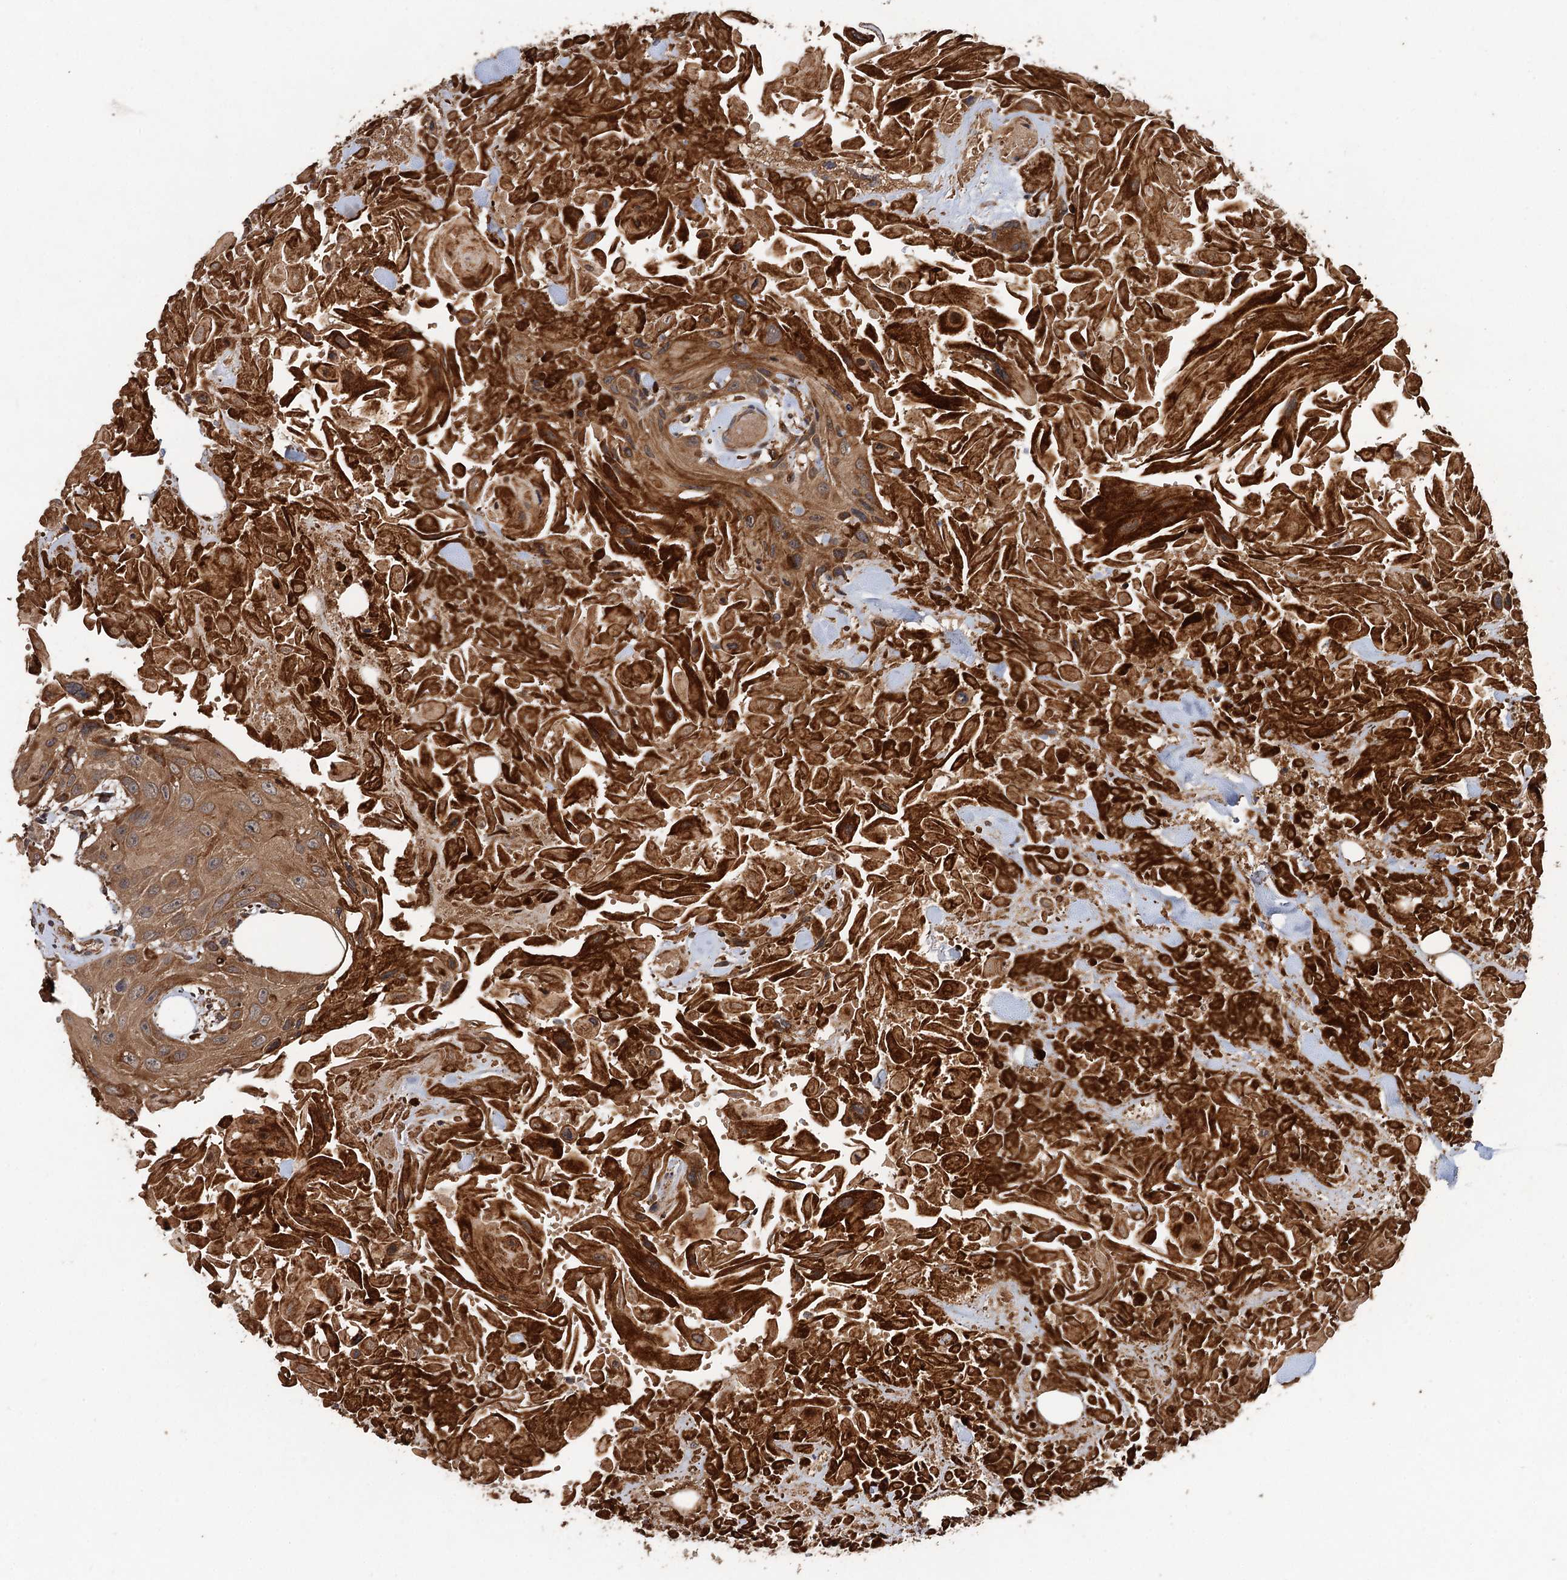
{"staining": {"intensity": "strong", "quantity": ">75%", "location": "cytoplasmic/membranous"}, "tissue": "head and neck cancer", "cell_type": "Tumor cells", "image_type": "cancer", "snomed": [{"axis": "morphology", "description": "Squamous cell carcinoma, NOS"}, {"axis": "topography", "description": "Head-Neck"}], "caption": "High-power microscopy captured an immunohistochemistry photomicrograph of head and neck cancer (squamous cell carcinoma), revealing strong cytoplasmic/membranous expression in about >75% of tumor cells.", "gene": "TMEM39B", "patient": {"sex": "male", "age": 81}}